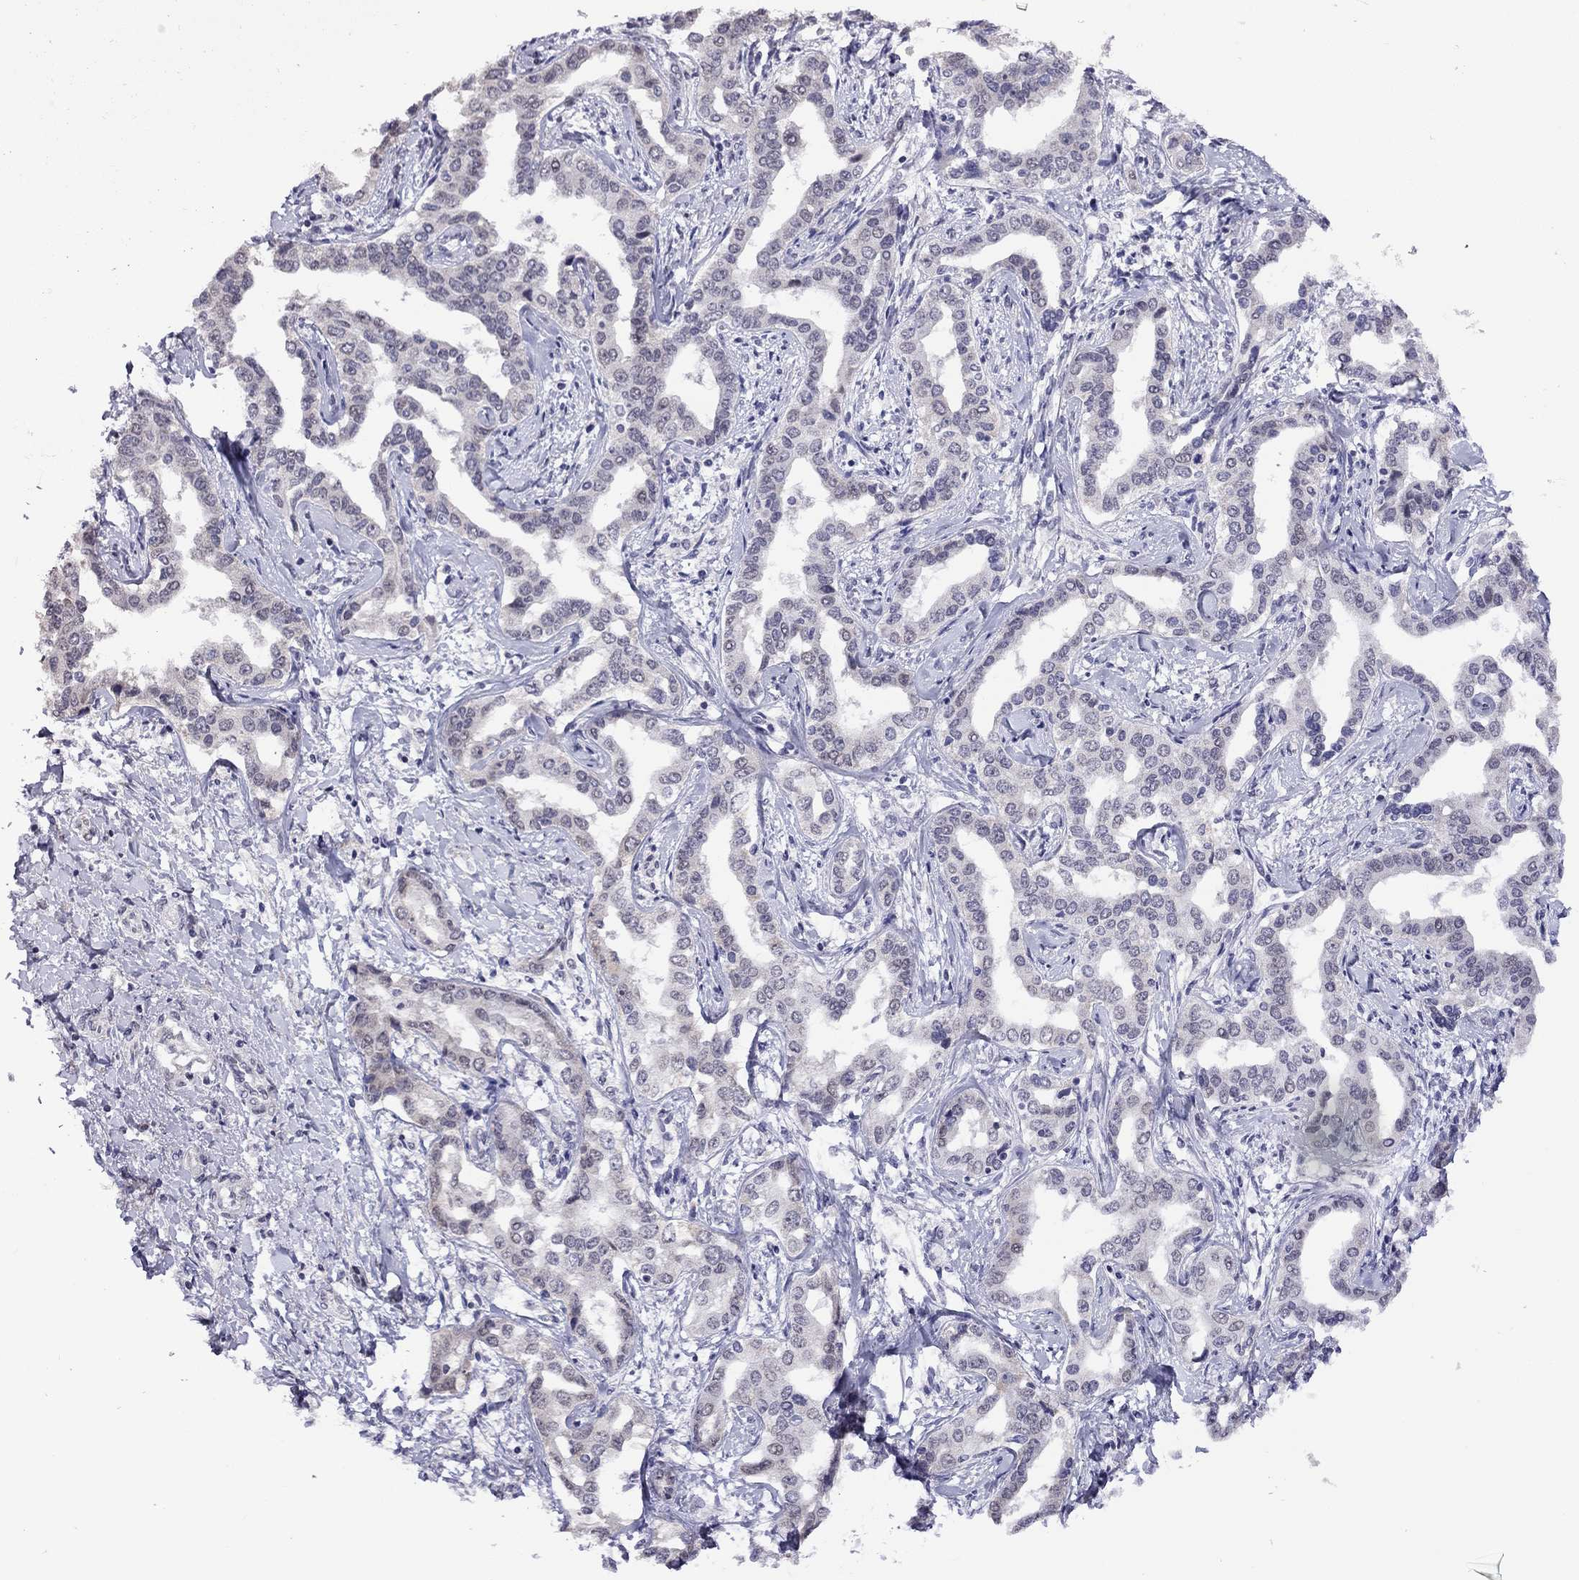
{"staining": {"intensity": "negative", "quantity": "none", "location": "none"}, "tissue": "liver cancer", "cell_type": "Tumor cells", "image_type": "cancer", "snomed": [{"axis": "morphology", "description": "Cholangiocarcinoma"}, {"axis": "topography", "description": "Liver"}], "caption": "A micrograph of liver cholangiocarcinoma stained for a protein shows no brown staining in tumor cells.", "gene": "HES5", "patient": {"sex": "male", "age": 59}}